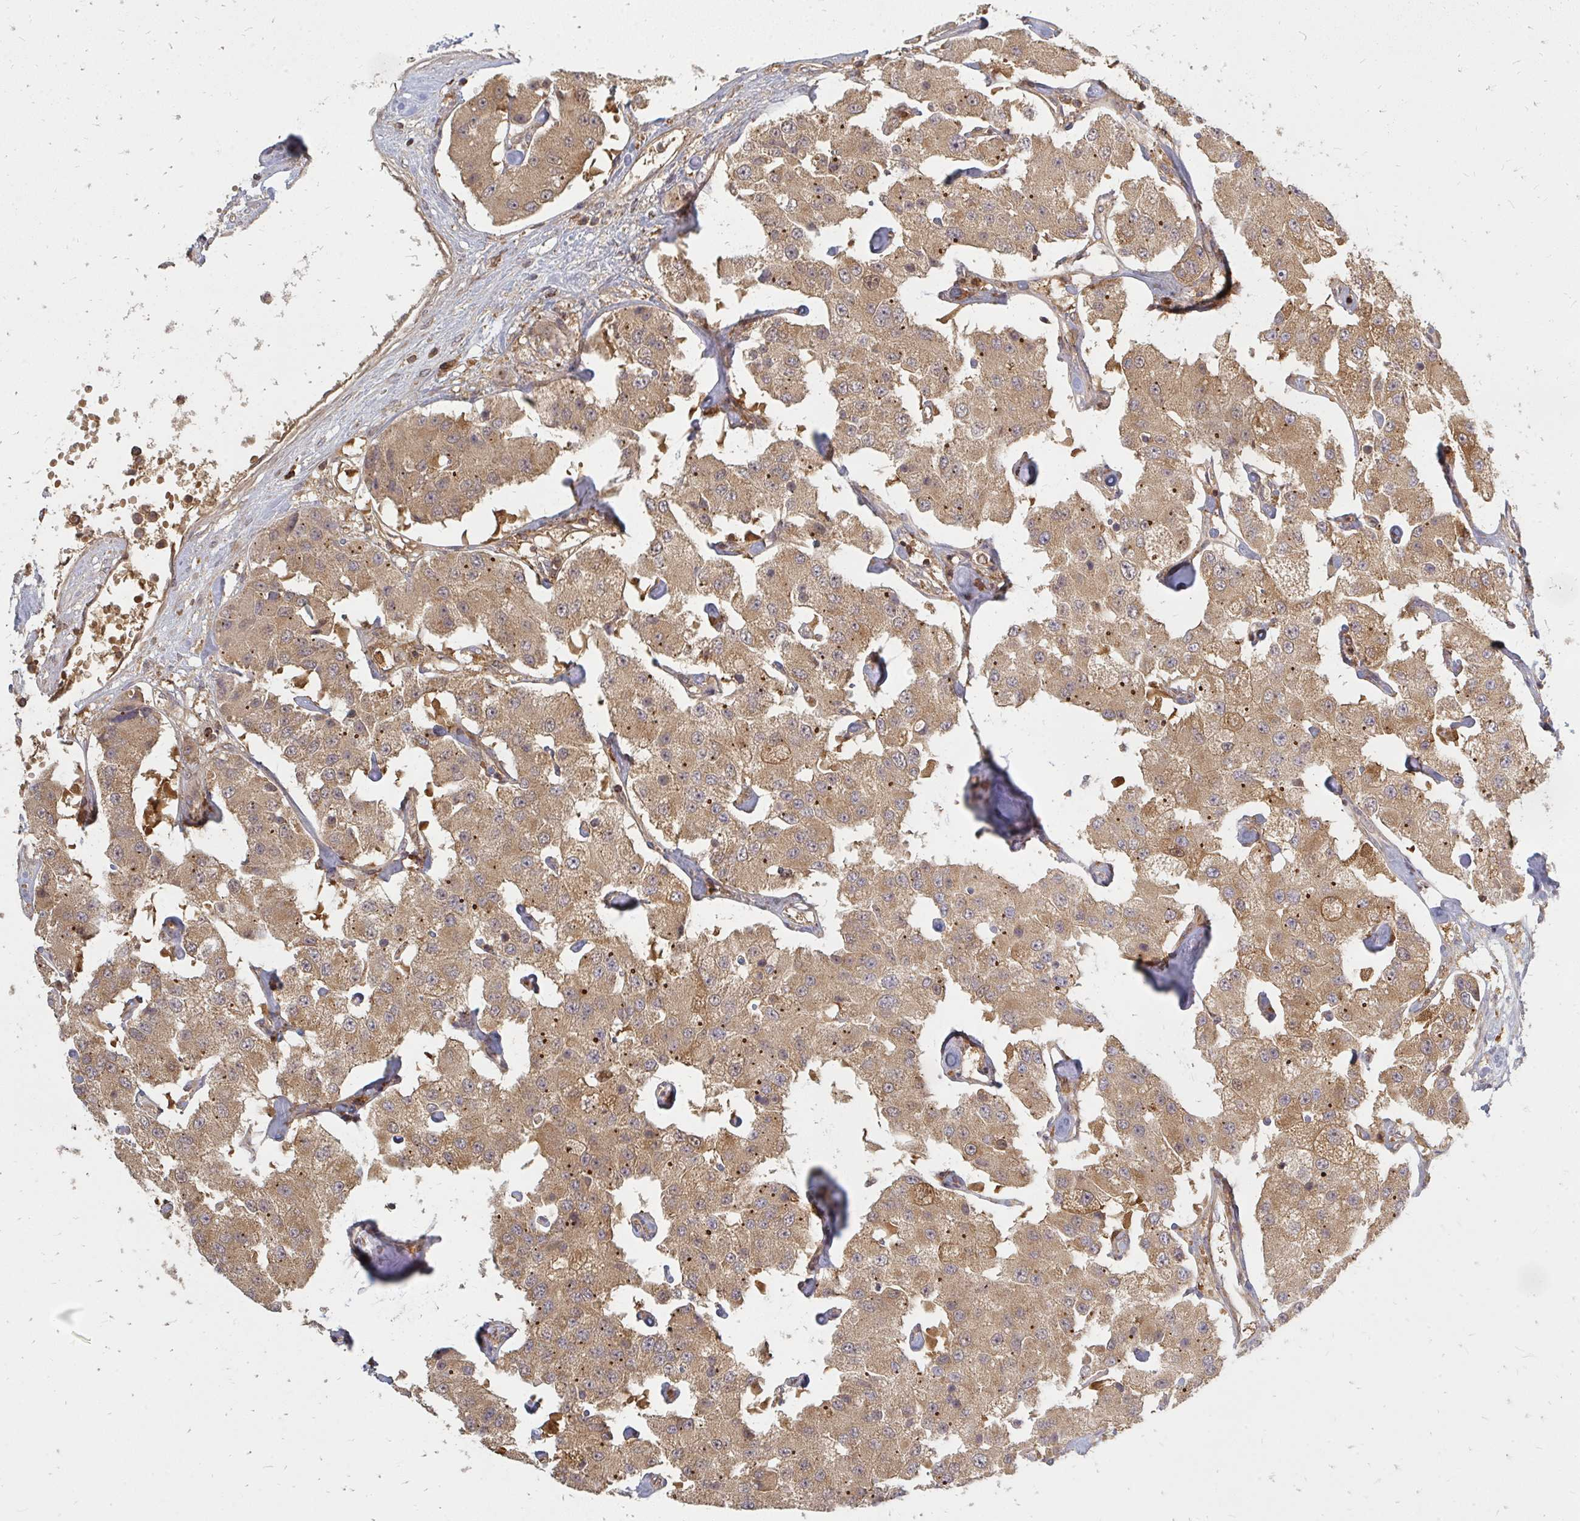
{"staining": {"intensity": "moderate", "quantity": ">75%", "location": "cytoplasmic/membranous"}, "tissue": "carcinoid", "cell_type": "Tumor cells", "image_type": "cancer", "snomed": [{"axis": "morphology", "description": "Carcinoid, malignant, NOS"}, {"axis": "topography", "description": "Pancreas"}], "caption": "A micrograph of malignant carcinoid stained for a protein shows moderate cytoplasmic/membranous brown staining in tumor cells.", "gene": "ZNF285", "patient": {"sex": "male", "age": 41}}